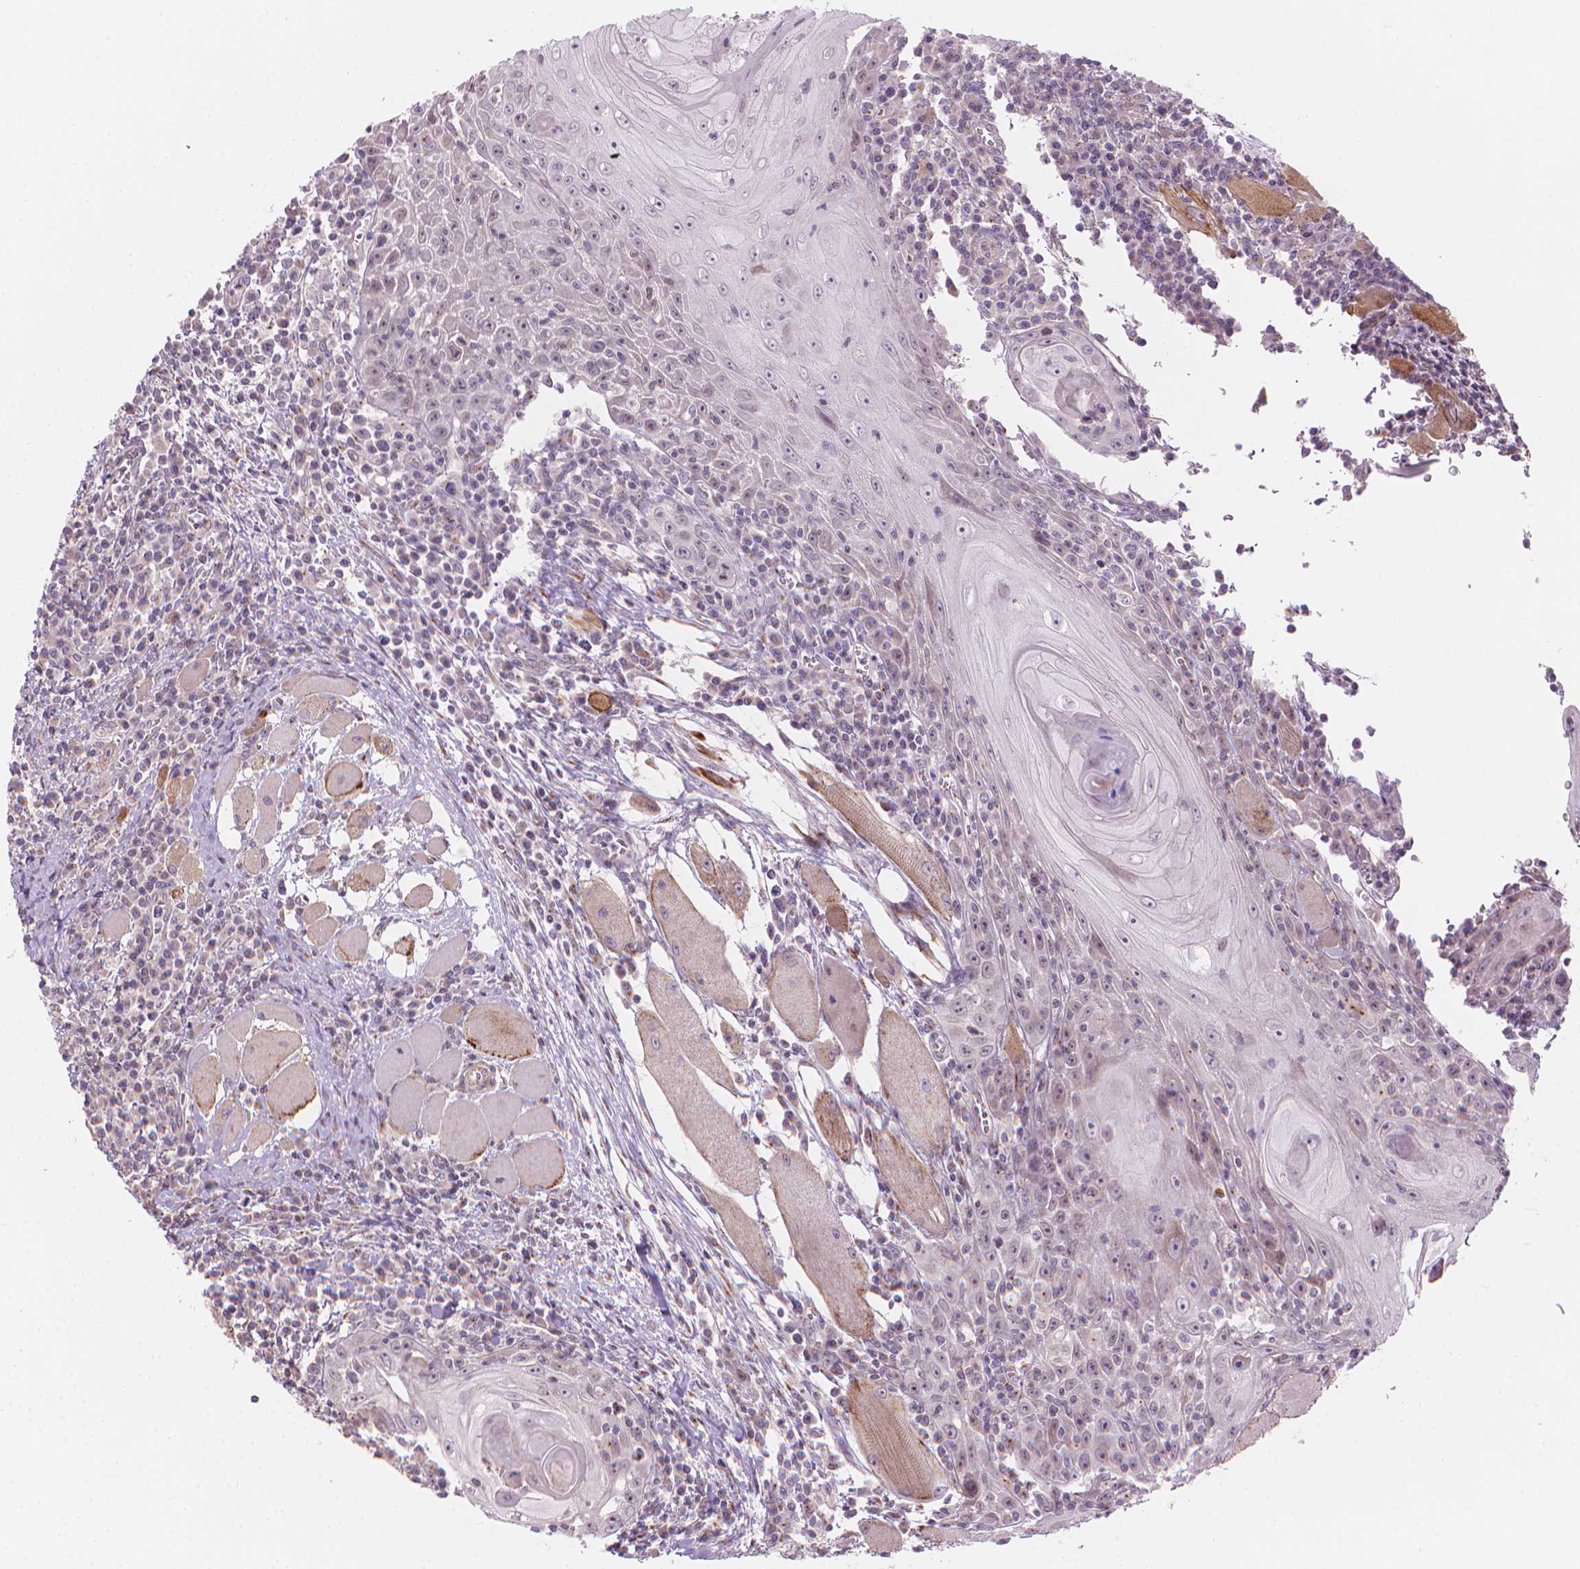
{"staining": {"intensity": "weak", "quantity": "25%-75%", "location": "nuclear"}, "tissue": "head and neck cancer", "cell_type": "Tumor cells", "image_type": "cancer", "snomed": [{"axis": "morphology", "description": "Normal tissue, NOS"}, {"axis": "morphology", "description": "Squamous cell carcinoma, NOS"}, {"axis": "topography", "description": "Oral tissue"}, {"axis": "topography", "description": "Head-Neck"}], "caption": "Squamous cell carcinoma (head and neck) was stained to show a protein in brown. There is low levels of weak nuclear expression in approximately 25%-75% of tumor cells.", "gene": "IFFO1", "patient": {"sex": "male", "age": 52}}